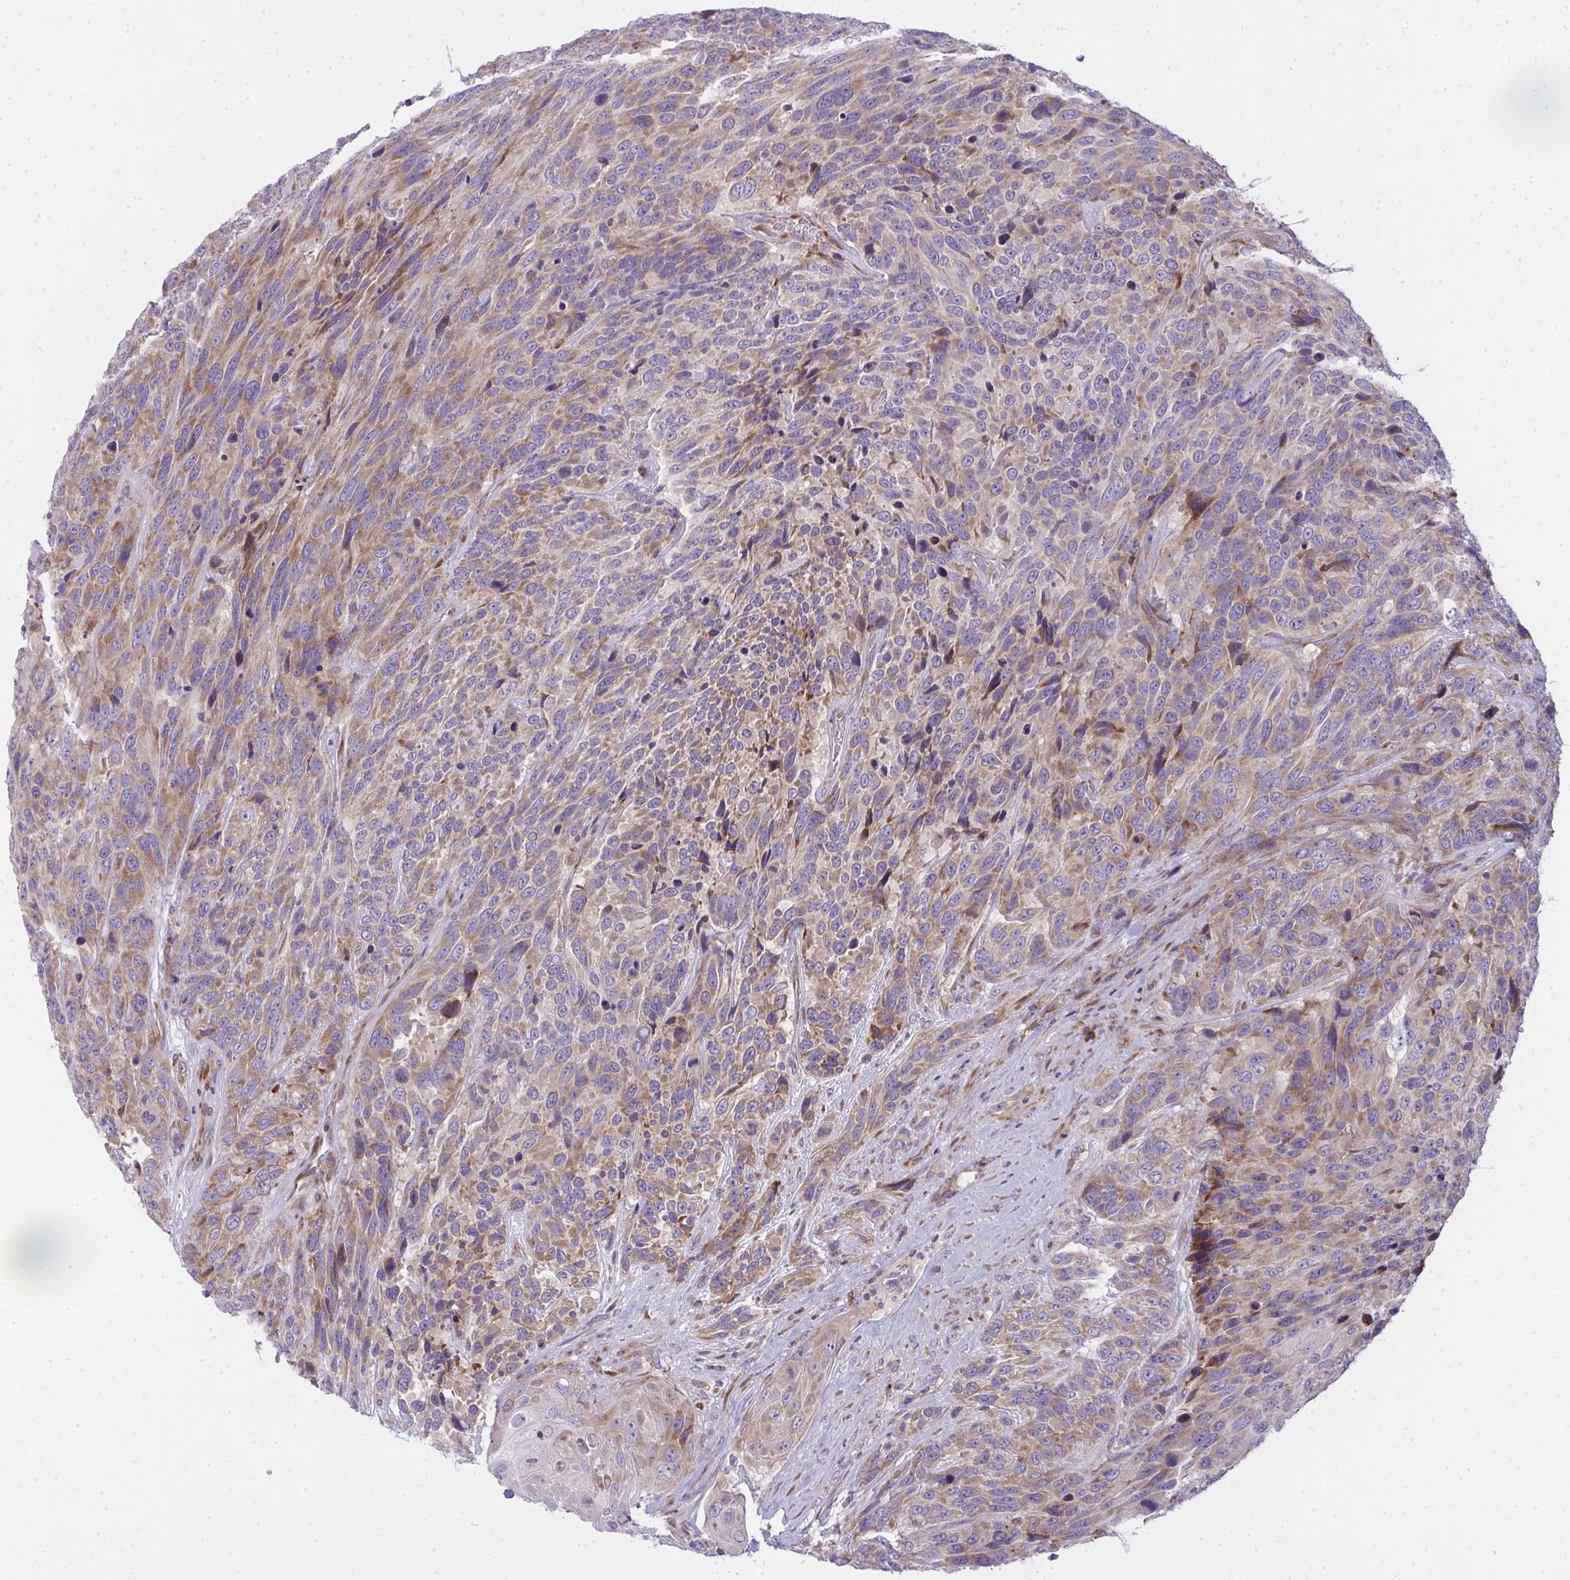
{"staining": {"intensity": "moderate", "quantity": ">75%", "location": "cytoplasmic/membranous"}, "tissue": "urothelial cancer", "cell_type": "Tumor cells", "image_type": "cancer", "snomed": [{"axis": "morphology", "description": "Urothelial carcinoma, High grade"}, {"axis": "topography", "description": "Urinary bladder"}], "caption": "Immunohistochemistry photomicrograph of neoplastic tissue: urothelial cancer stained using immunohistochemistry shows medium levels of moderate protein expression localized specifically in the cytoplasmic/membranous of tumor cells, appearing as a cytoplasmic/membranous brown color.", "gene": "GFPT2", "patient": {"sex": "female", "age": 70}}